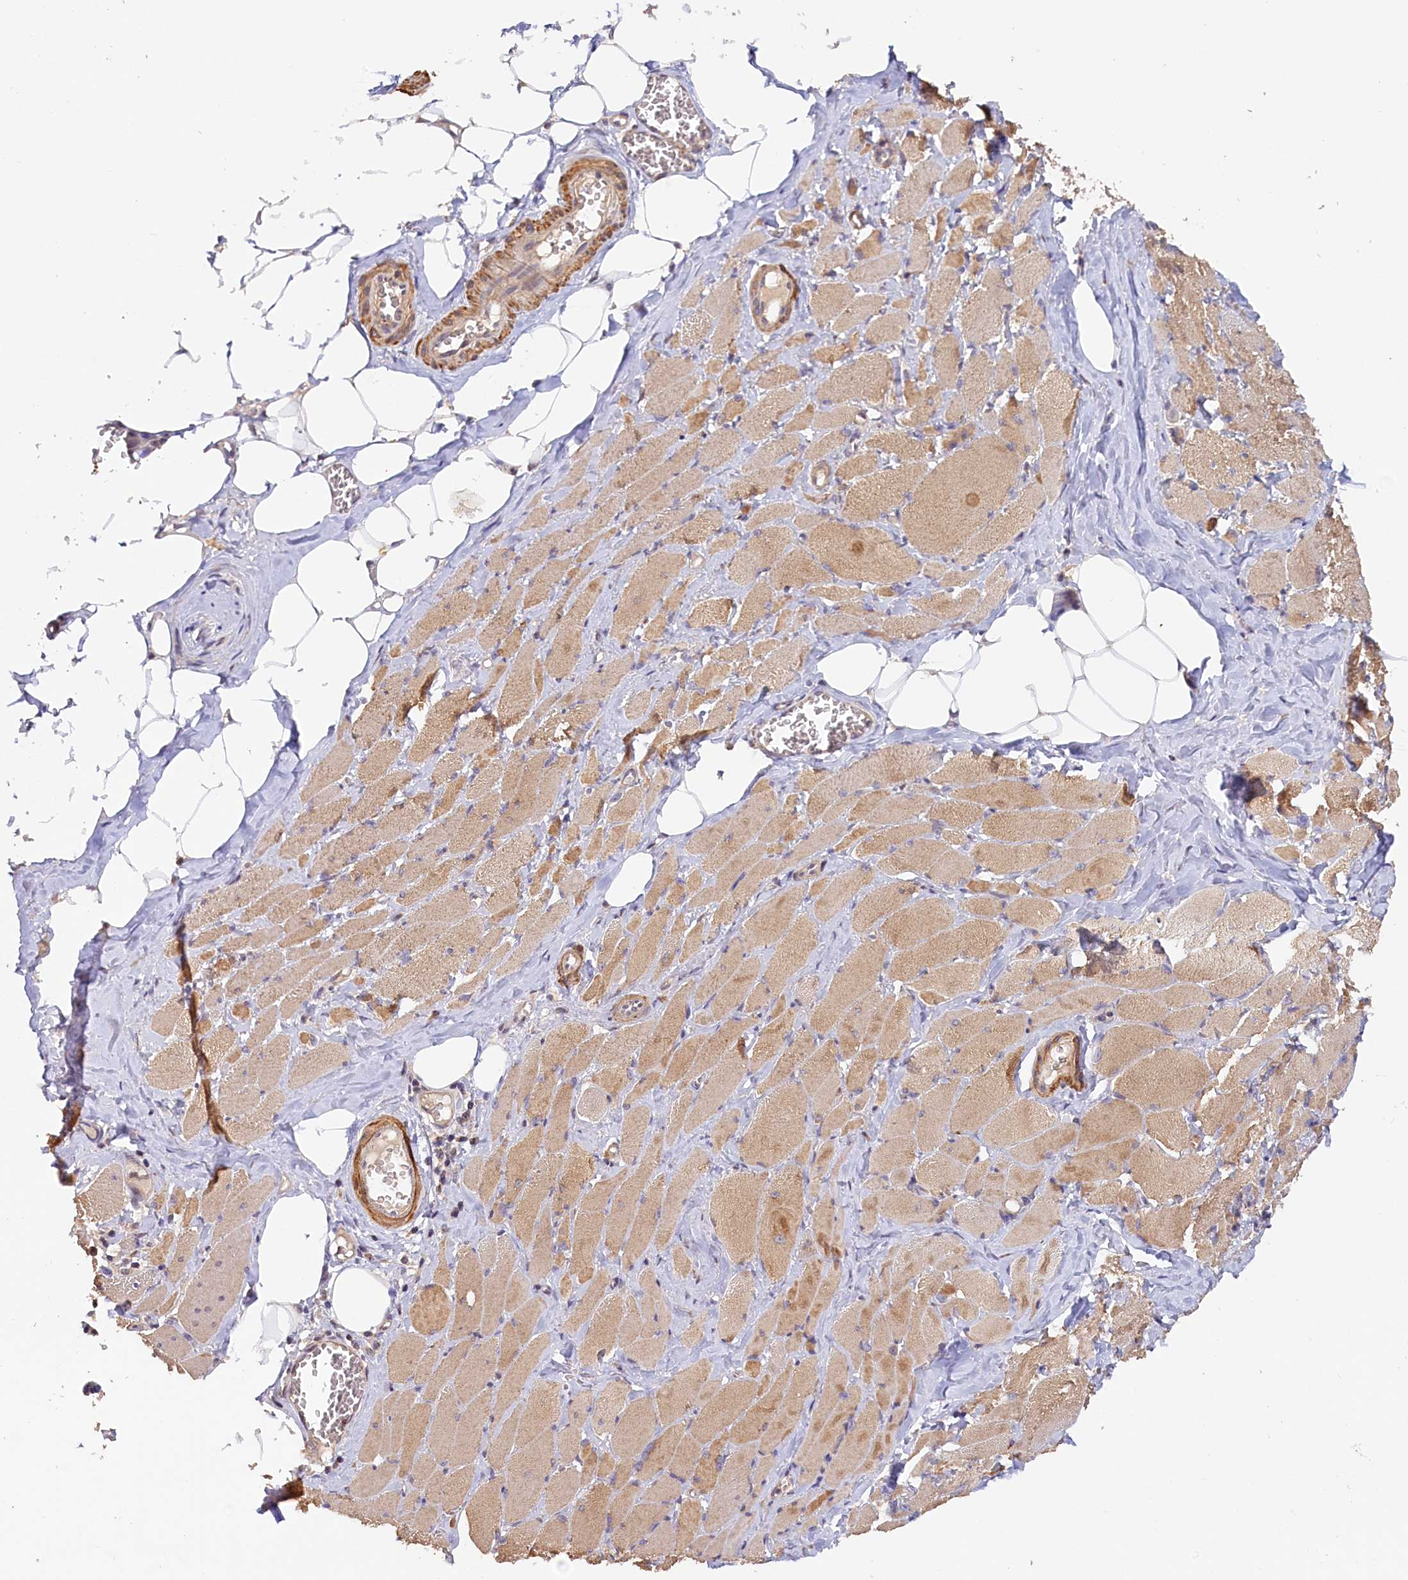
{"staining": {"intensity": "moderate", "quantity": ">75%", "location": "cytoplasmic/membranous"}, "tissue": "skeletal muscle", "cell_type": "Myocytes", "image_type": "normal", "snomed": [{"axis": "morphology", "description": "Normal tissue, NOS"}, {"axis": "morphology", "description": "Basal cell carcinoma"}, {"axis": "topography", "description": "Skeletal muscle"}], "caption": "The micrograph exhibits a brown stain indicating the presence of a protein in the cytoplasmic/membranous of myocytes in skeletal muscle. (IHC, brightfield microscopy, high magnification).", "gene": "TANGO6", "patient": {"sex": "female", "age": 64}}